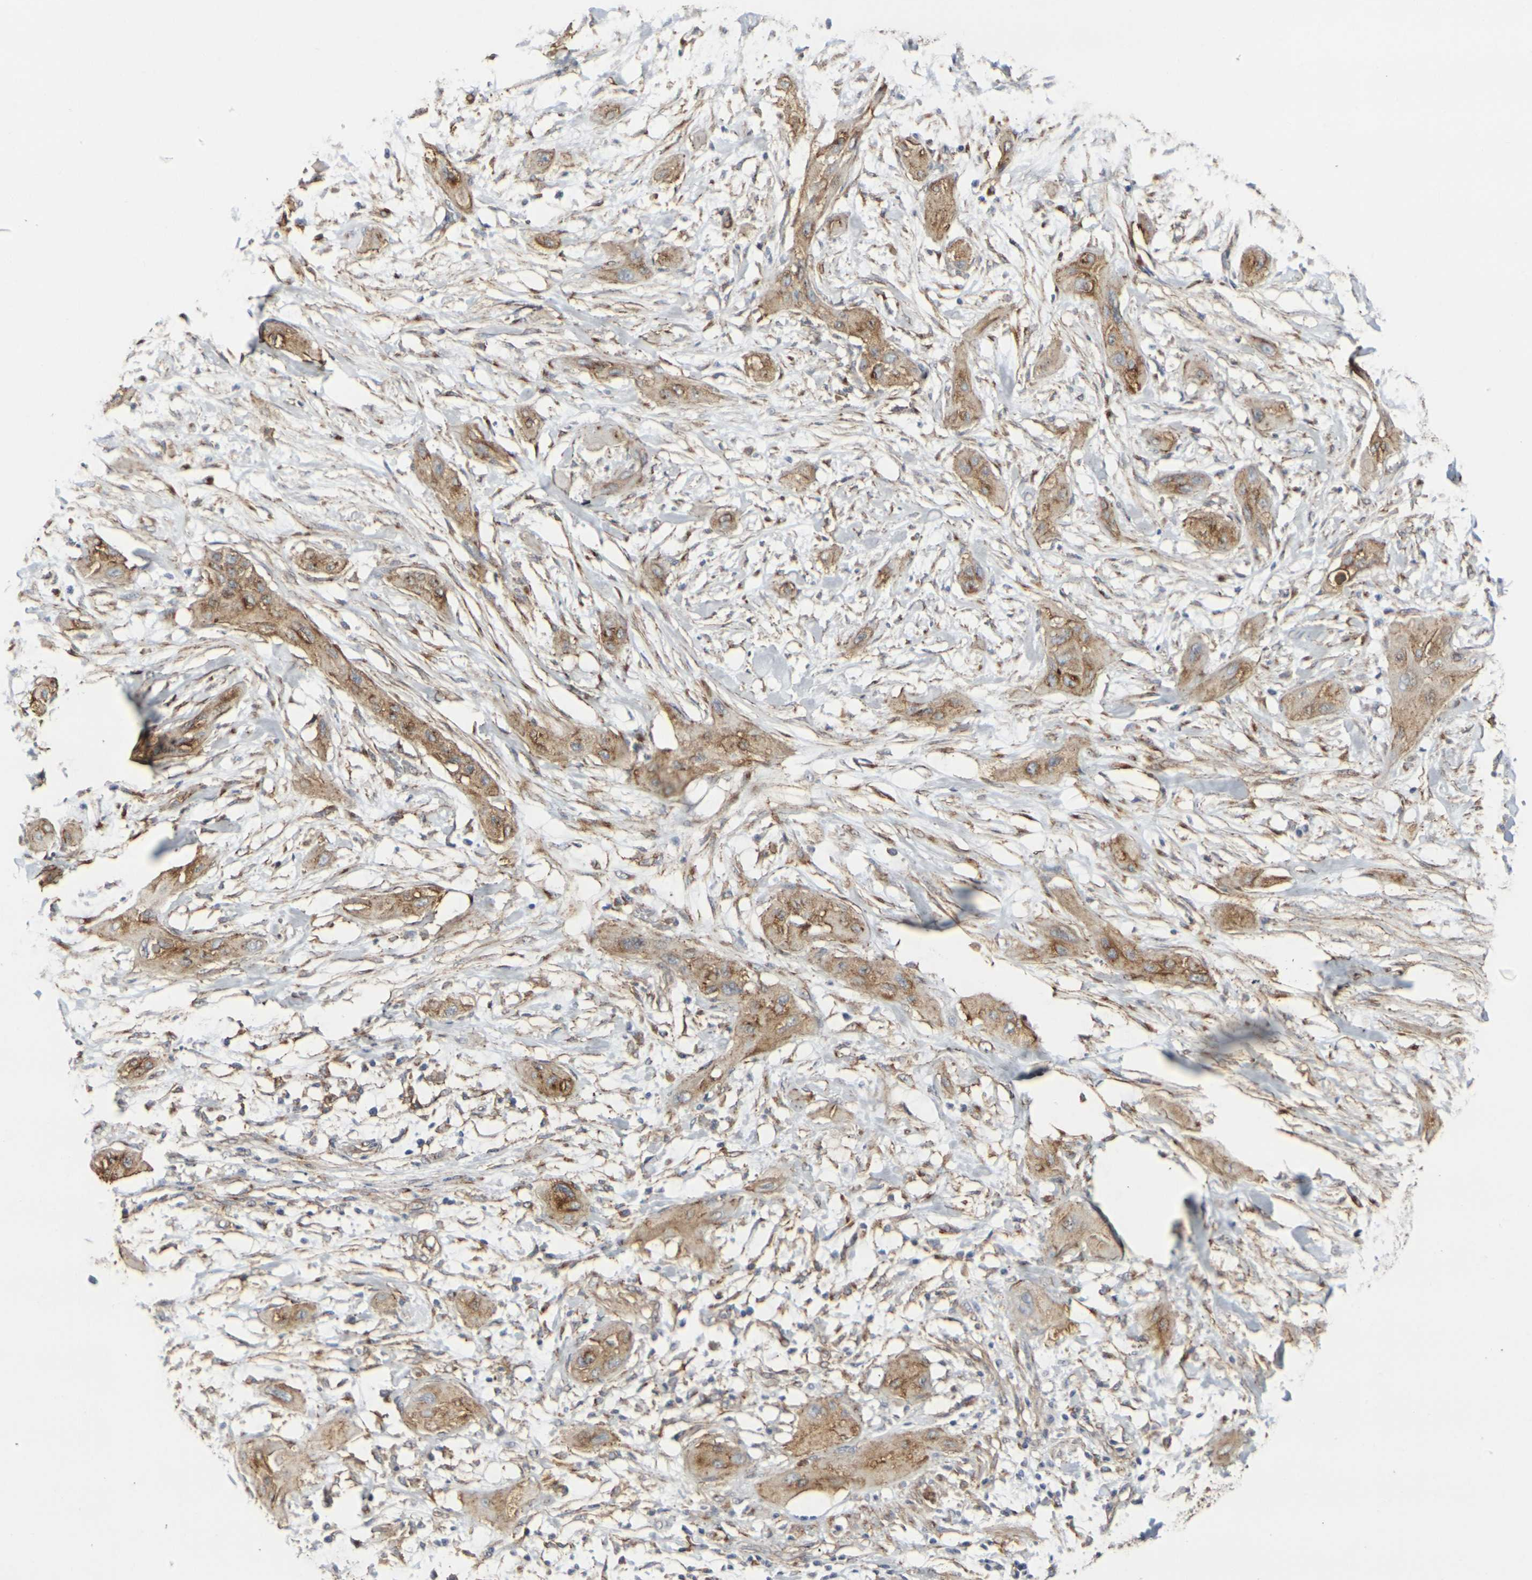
{"staining": {"intensity": "moderate", "quantity": "25%-75%", "location": "cytoplasmic/membranous"}, "tissue": "lung cancer", "cell_type": "Tumor cells", "image_type": "cancer", "snomed": [{"axis": "morphology", "description": "Squamous cell carcinoma, NOS"}, {"axis": "topography", "description": "Lung"}], "caption": "Protein expression analysis of squamous cell carcinoma (lung) displays moderate cytoplasmic/membranous expression in approximately 25%-75% of tumor cells.", "gene": "MYOF", "patient": {"sex": "female", "age": 47}}